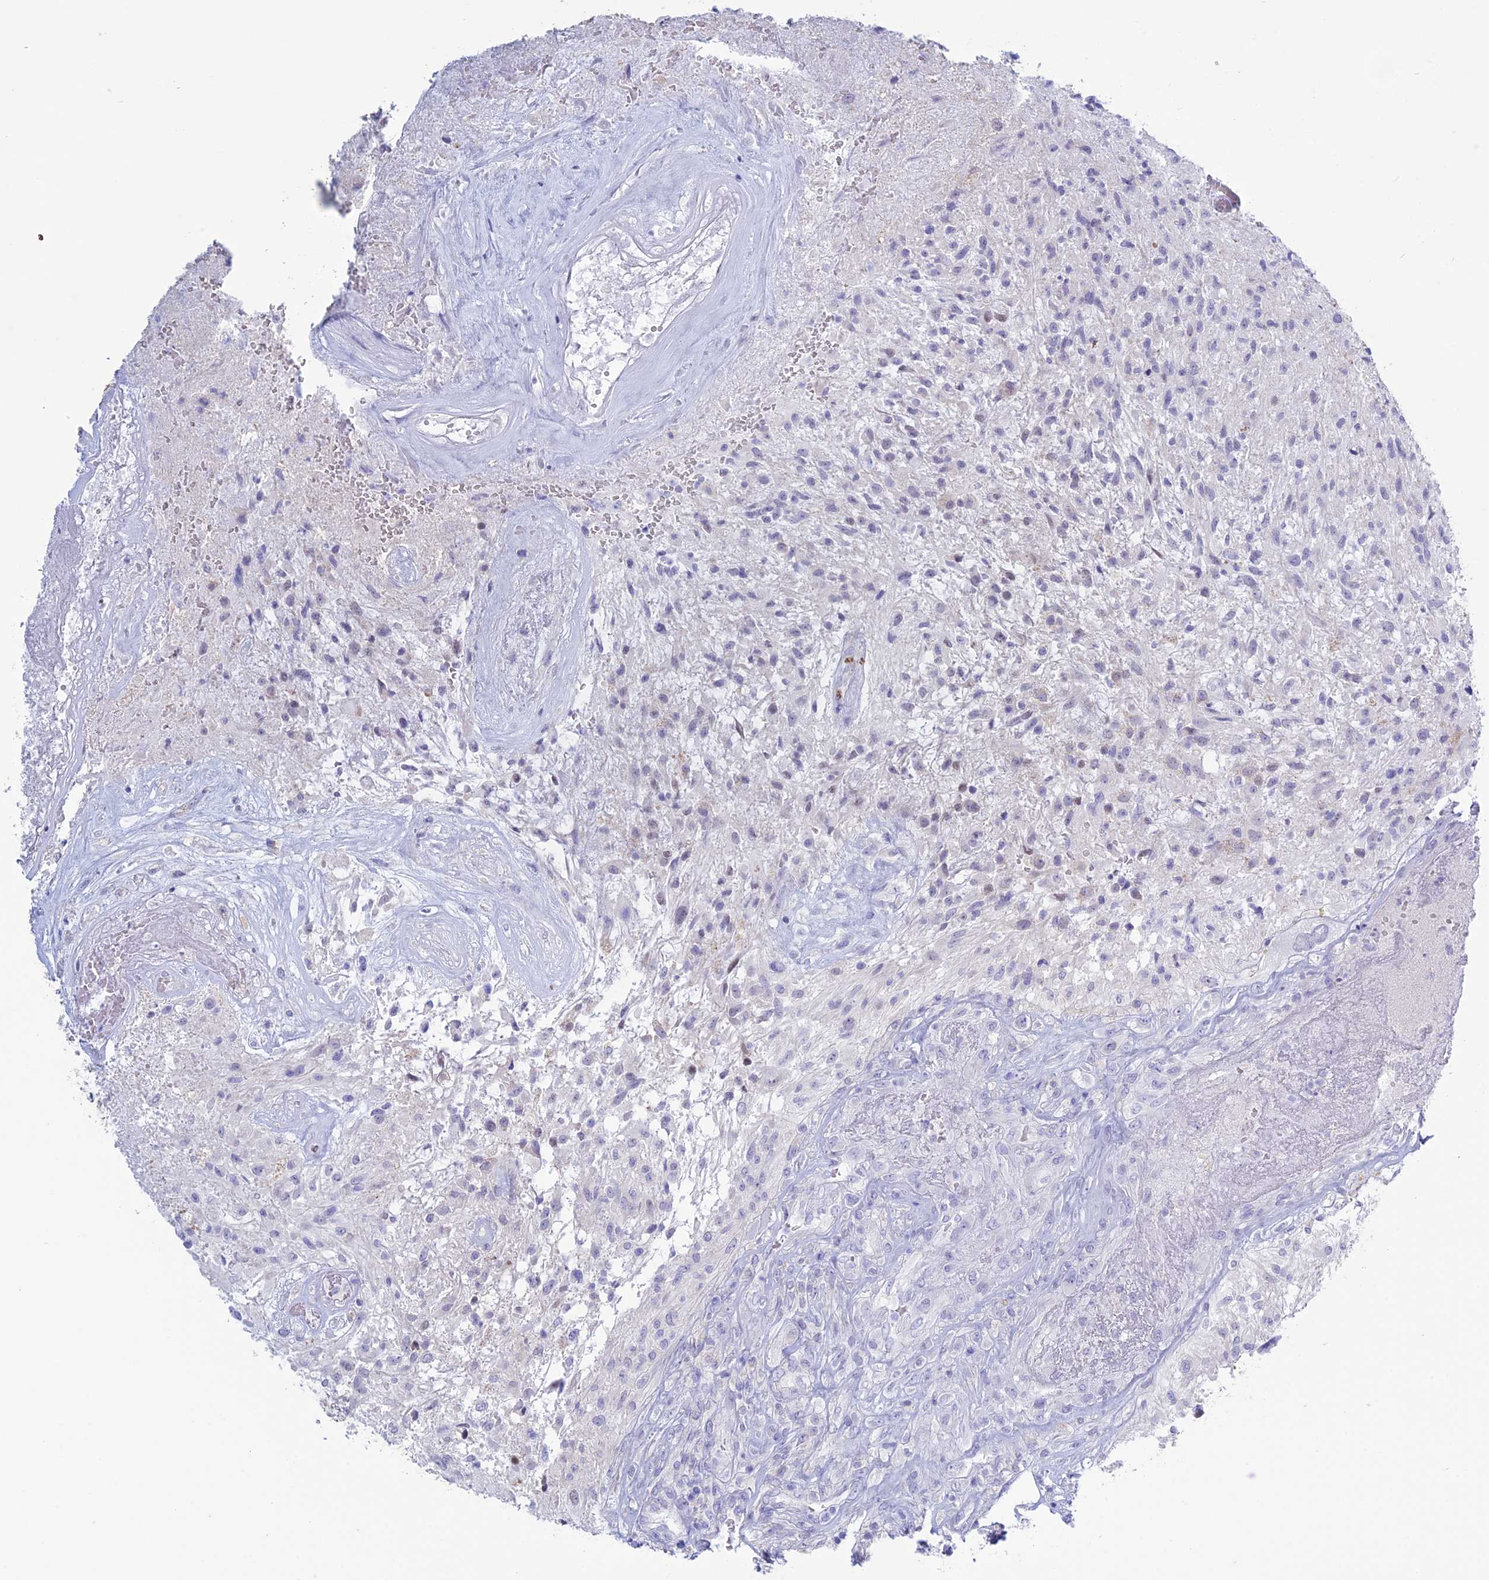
{"staining": {"intensity": "negative", "quantity": "none", "location": "none"}, "tissue": "glioma", "cell_type": "Tumor cells", "image_type": "cancer", "snomed": [{"axis": "morphology", "description": "Glioma, malignant, High grade"}, {"axis": "topography", "description": "Brain"}], "caption": "An immunohistochemistry photomicrograph of malignant high-grade glioma is shown. There is no staining in tumor cells of malignant high-grade glioma.", "gene": "LHFPL2", "patient": {"sex": "male", "age": 56}}